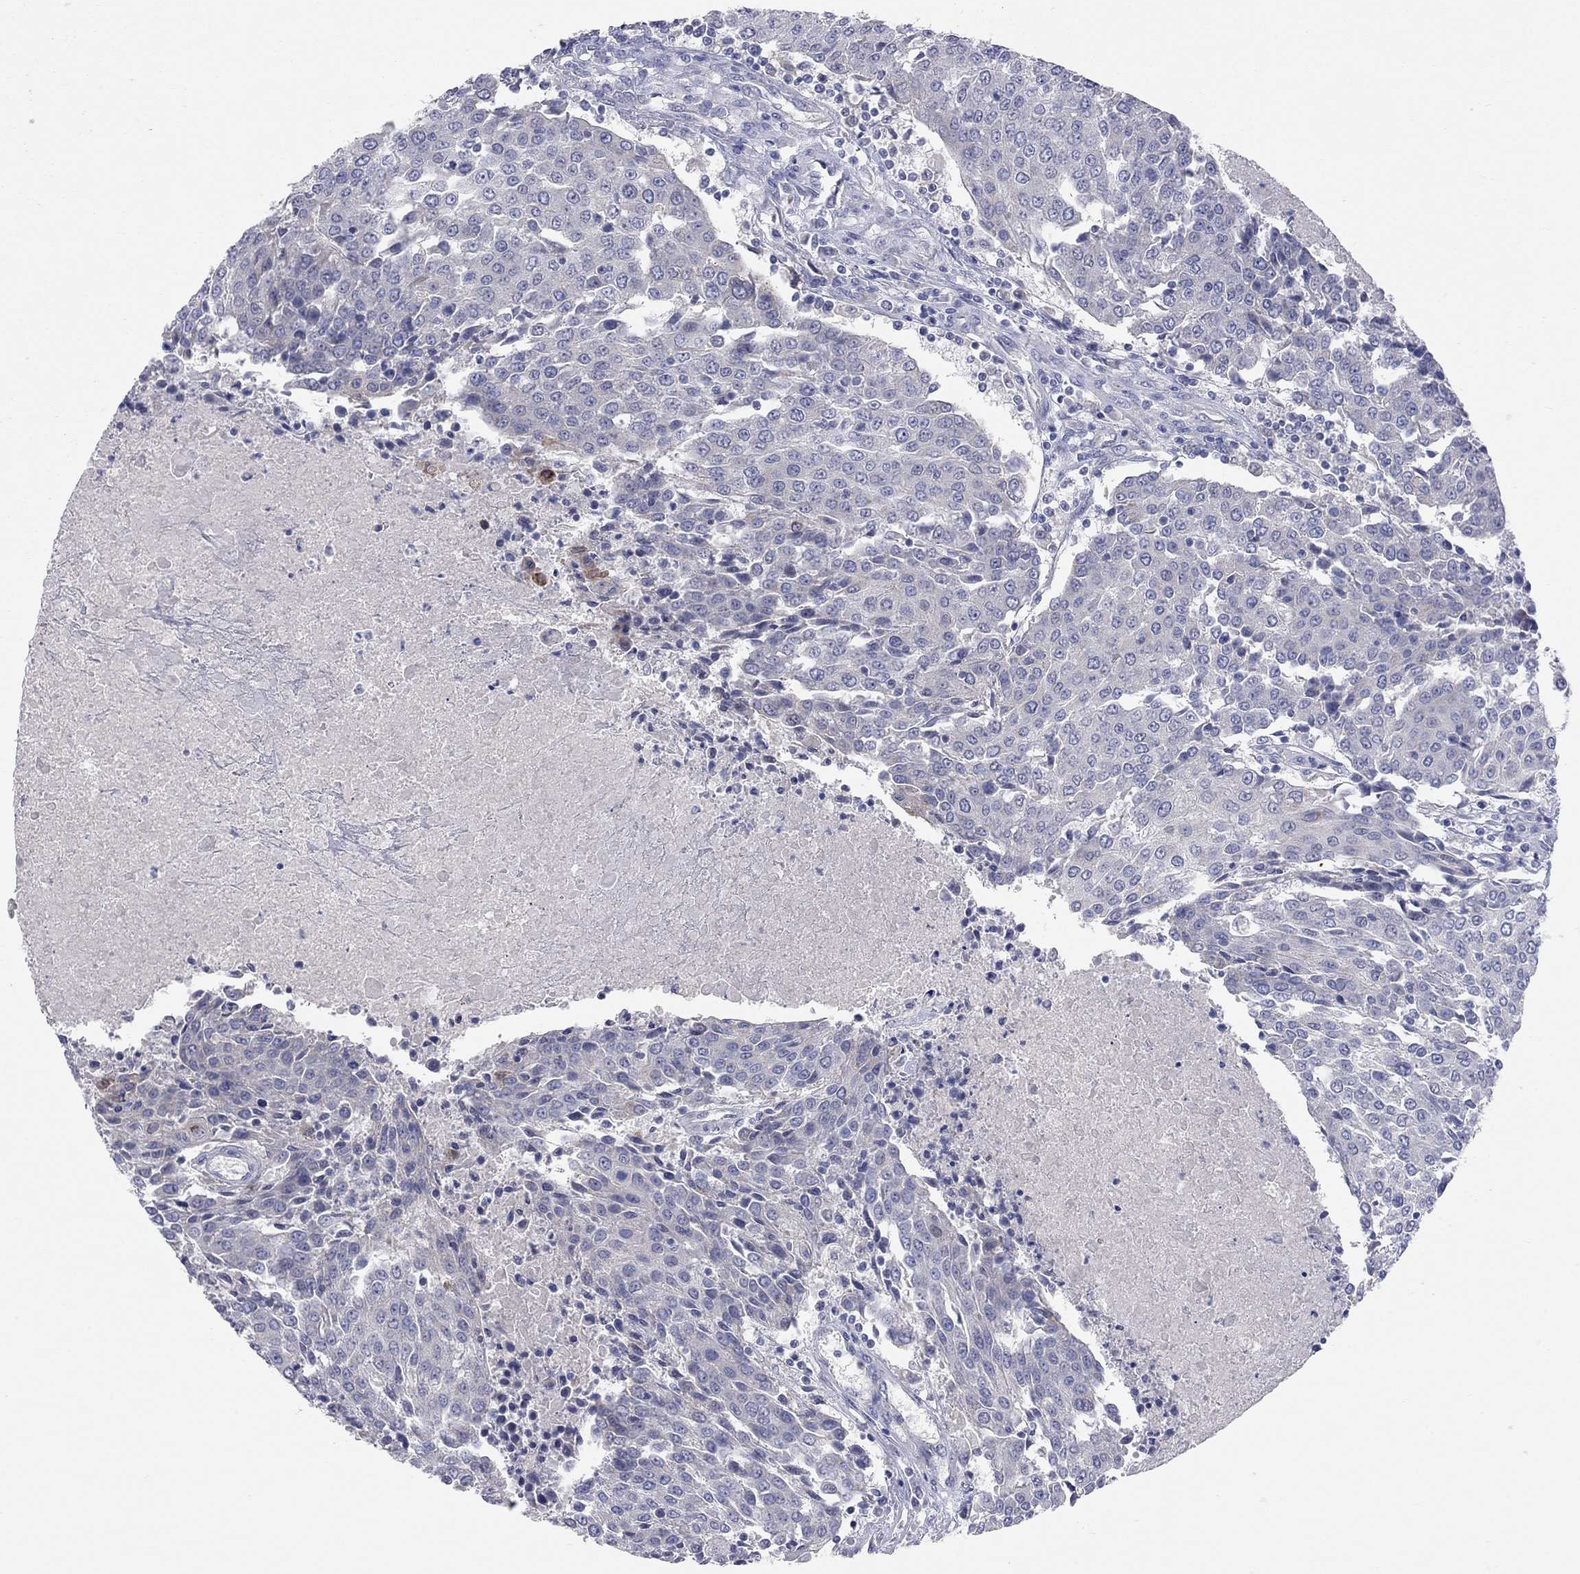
{"staining": {"intensity": "negative", "quantity": "none", "location": "none"}, "tissue": "urothelial cancer", "cell_type": "Tumor cells", "image_type": "cancer", "snomed": [{"axis": "morphology", "description": "Urothelial carcinoma, High grade"}, {"axis": "topography", "description": "Urinary bladder"}], "caption": "The immunohistochemistry (IHC) photomicrograph has no significant expression in tumor cells of urothelial carcinoma (high-grade) tissue.", "gene": "KCNB1", "patient": {"sex": "female", "age": 85}}